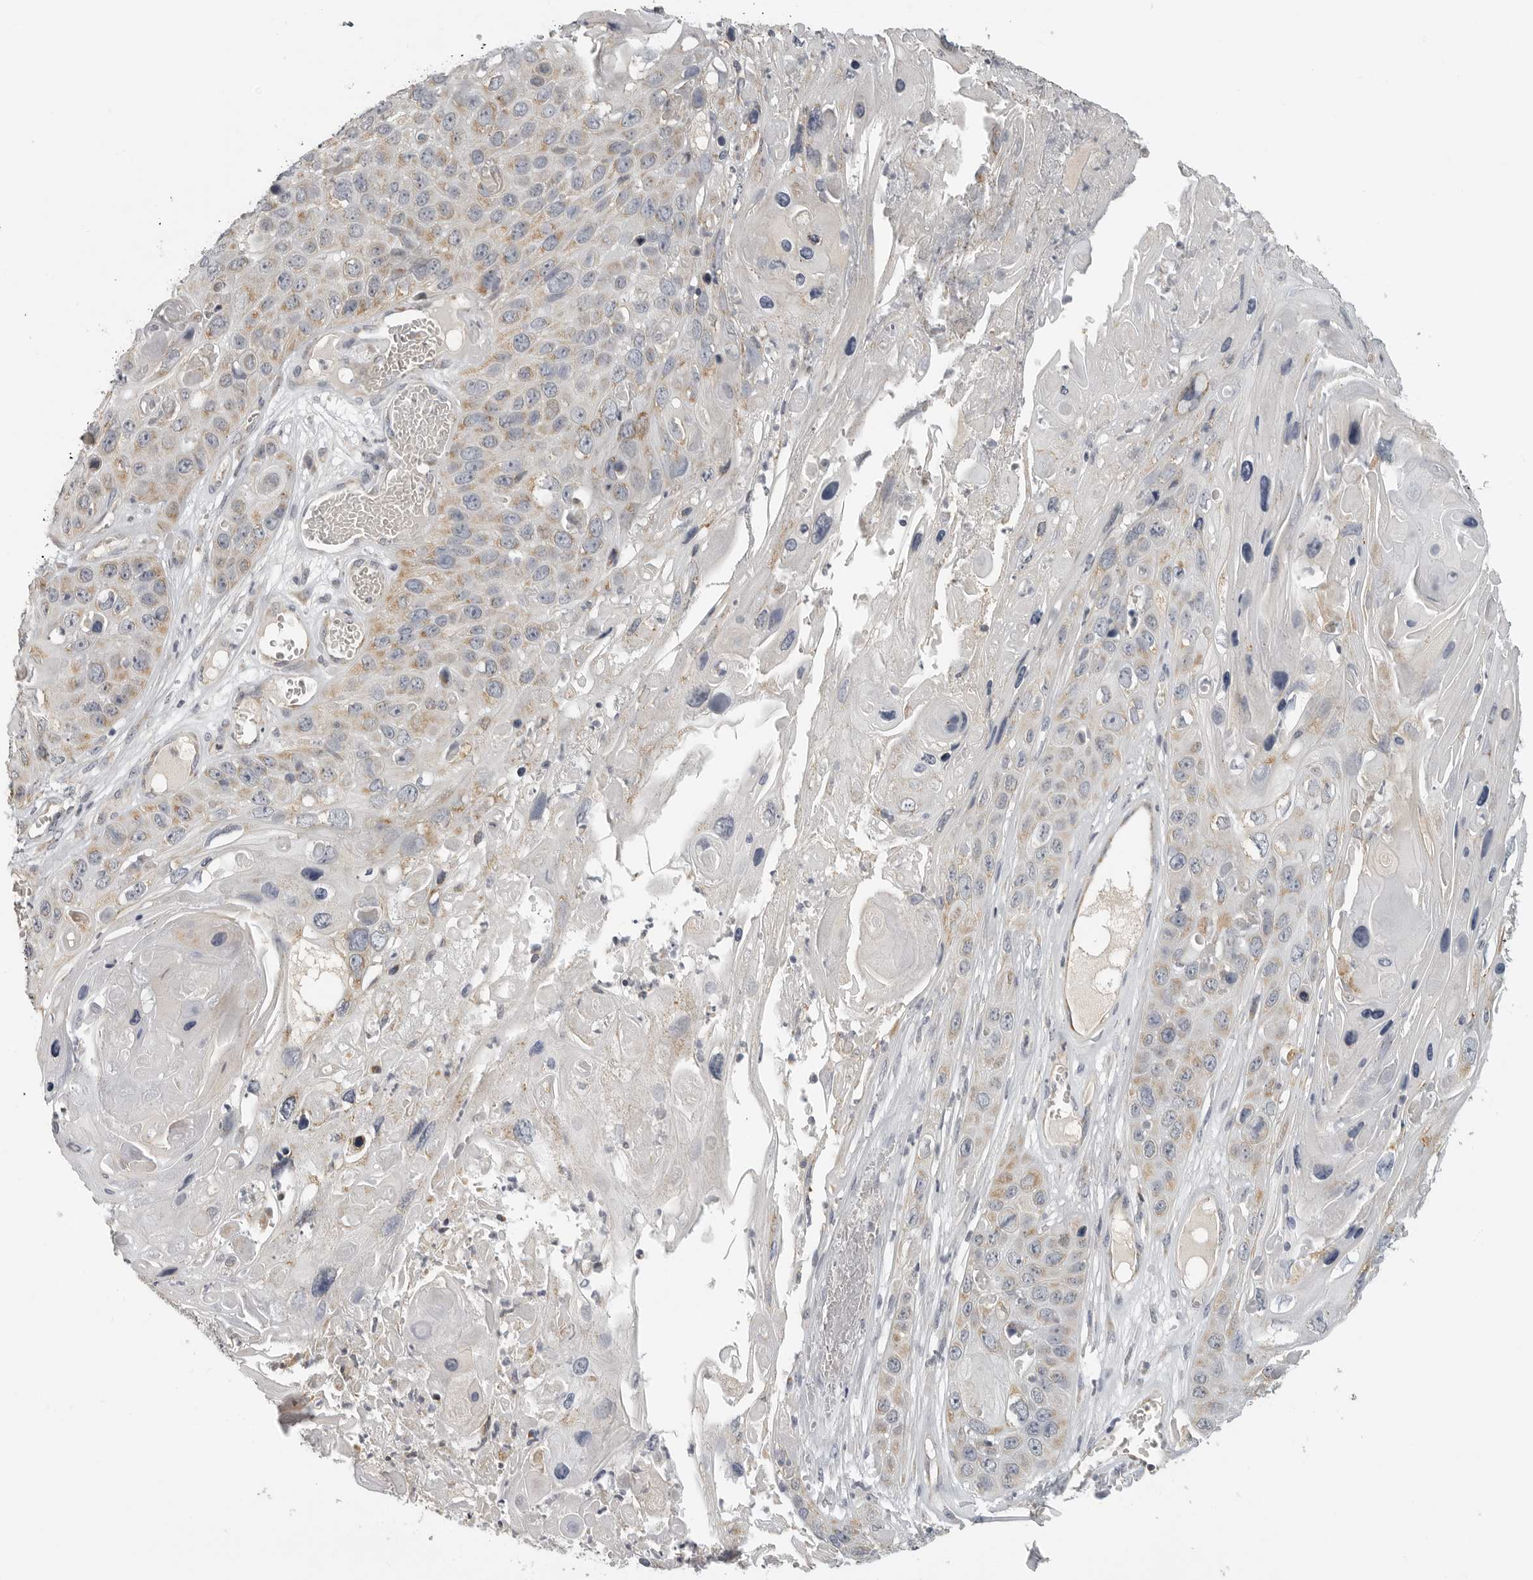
{"staining": {"intensity": "weak", "quantity": "25%-75%", "location": "cytoplasmic/membranous"}, "tissue": "skin cancer", "cell_type": "Tumor cells", "image_type": "cancer", "snomed": [{"axis": "morphology", "description": "Squamous cell carcinoma, NOS"}, {"axis": "topography", "description": "Skin"}], "caption": "High-power microscopy captured an immunohistochemistry image of skin squamous cell carcinoma, revealing weak cytoplasmic/membranous positivity in about 25%-75% of tumor cells.", "gene": "RXFP3", "patient": {"sex": "male", "age": 55}}